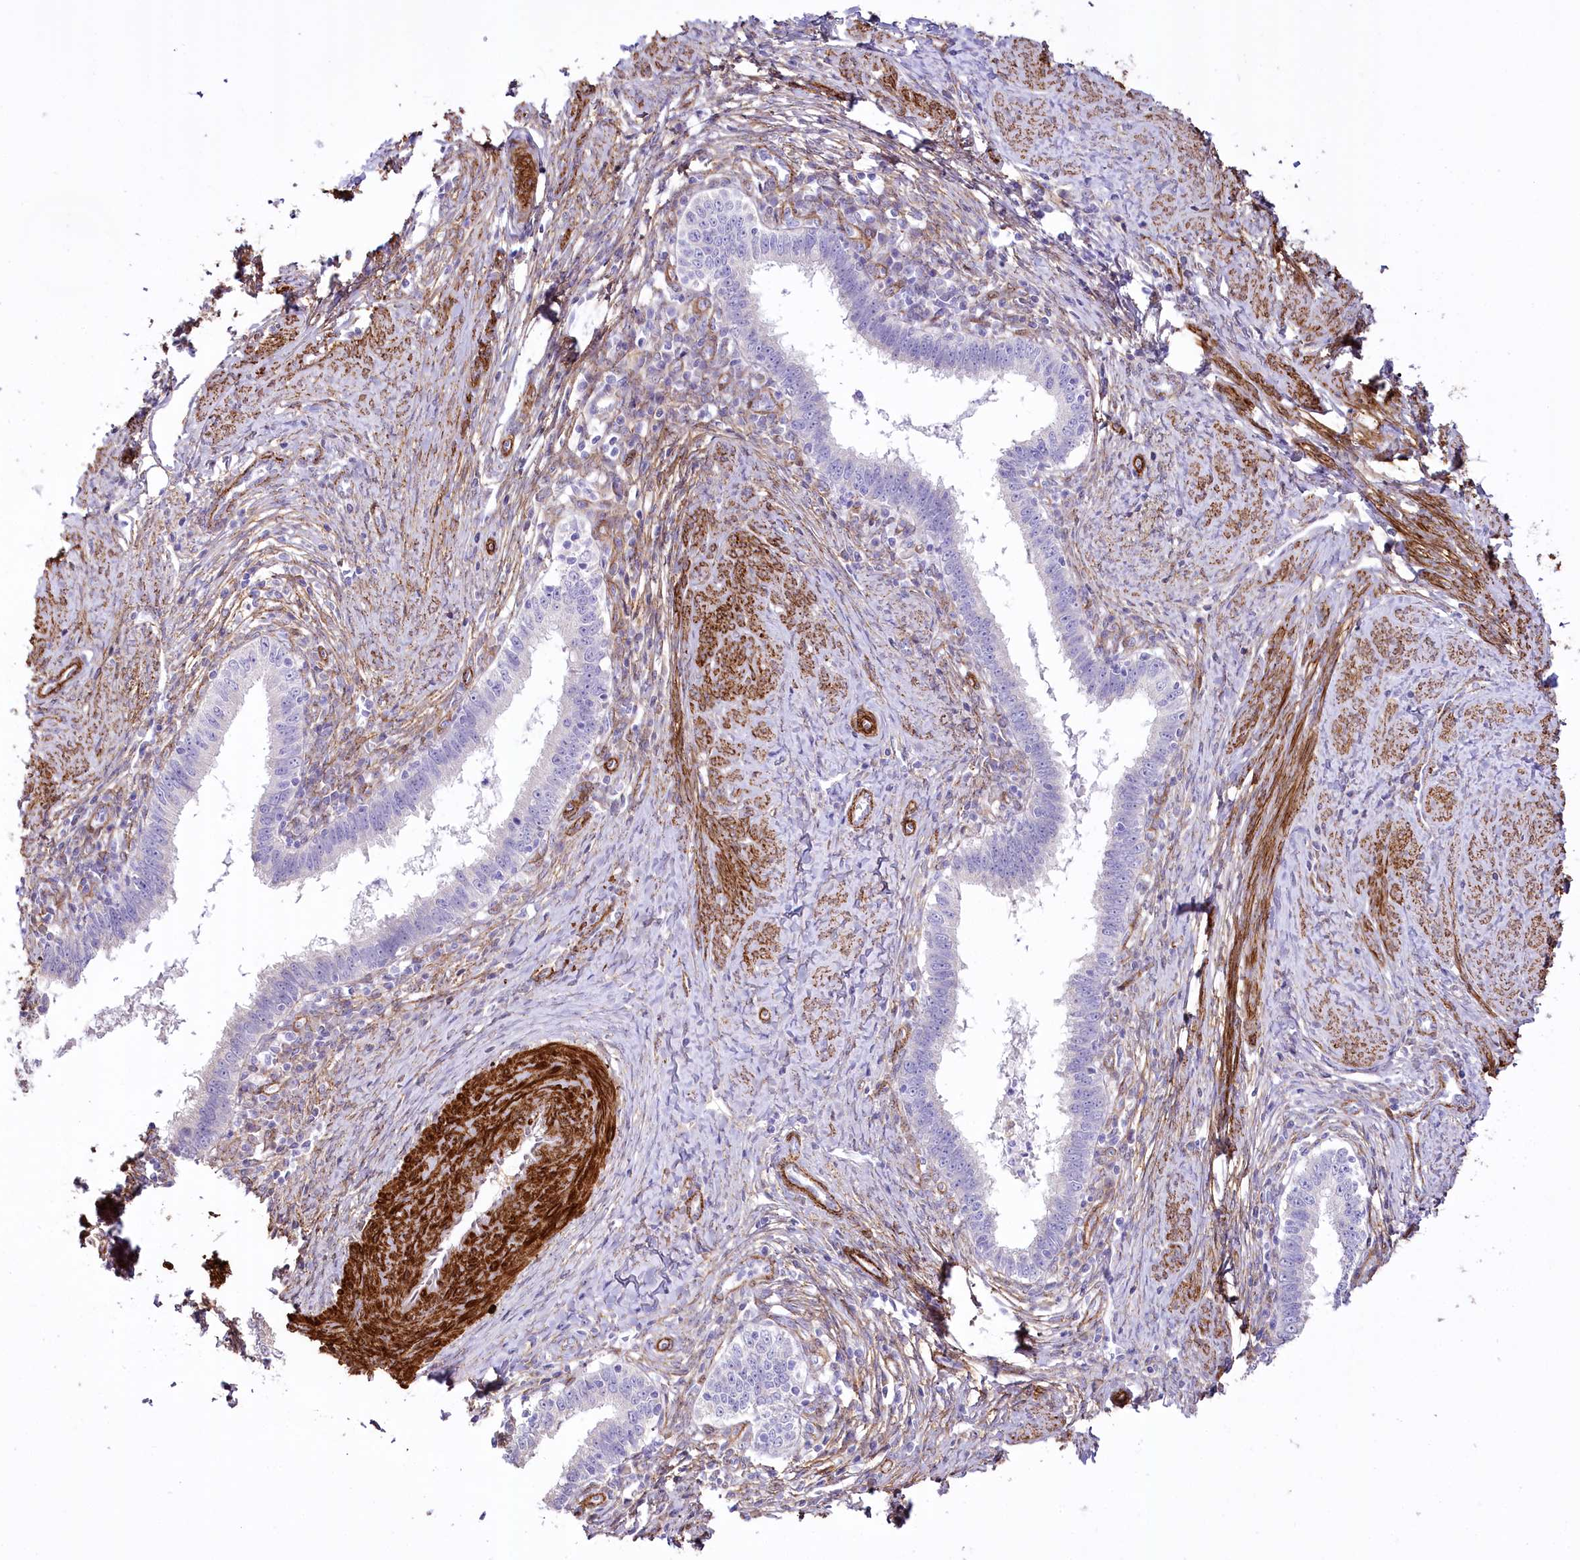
{"staining": {"intensity": "negative", "quantity": "none", "location": "none"}, "tissue": "cervical cancer", "cell_type": "Tumor cells", "image_type": "cancer", "snomed": [{"axis": "morphology", "description": "Adenocarcinoma, NOS"}, {"axis": "topography", "description": "Cervix"}], "caption": "Immunohistochemistry of adenocarcinoma (cervical) exhibits no positivity in tumor cells.", "gene": "SYNPO2", "patient": {"sex": "female", "age": 36}}